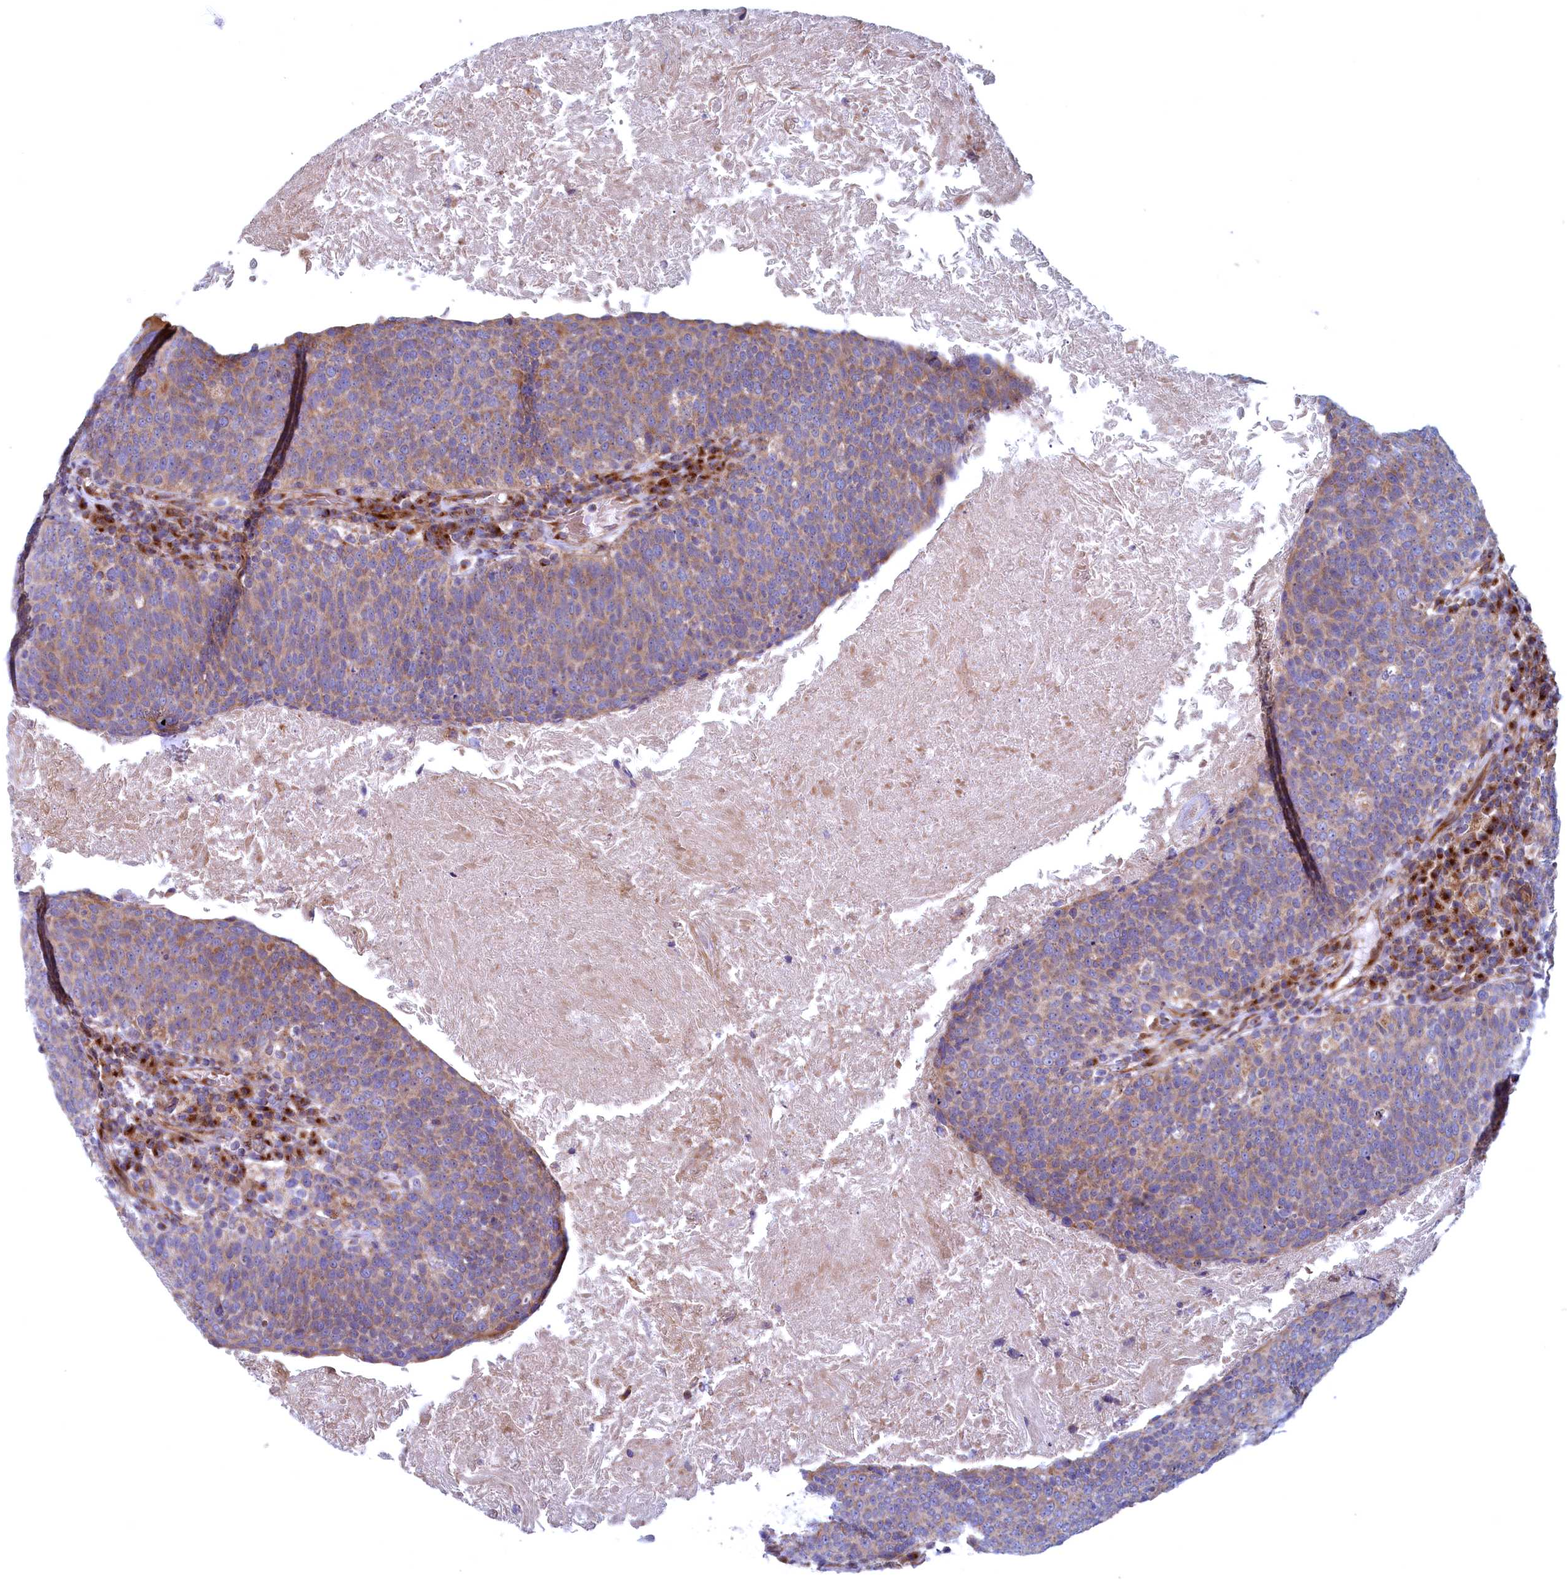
{"staining": {"intensity": "weak", "quantity": "25%-75%", "location": "cytoplasmic/membranous"}, "tissue": "head and neck cancer", "cell_type": "Tumor cells", "image_type": "cancer", "snomed": [{"axis": "morphology", "description": "Squamous cell carcinoma, NOS"}, {"axis": "morphology", "description": "Squamous cell carcinoma, metastatic, NOS"}, {"axis": "topography", "description": "Lymph node"}, {"axis": "topography", "description": "Head-Neck"}], "caption": "Tumor cells show low levels of weak cytoplasmic/membranous positivity in approximately 25%-75% of cells in head and neck cancer.", "gene": "MTFMT", "patient": {"sex": "male", "age": 62}}